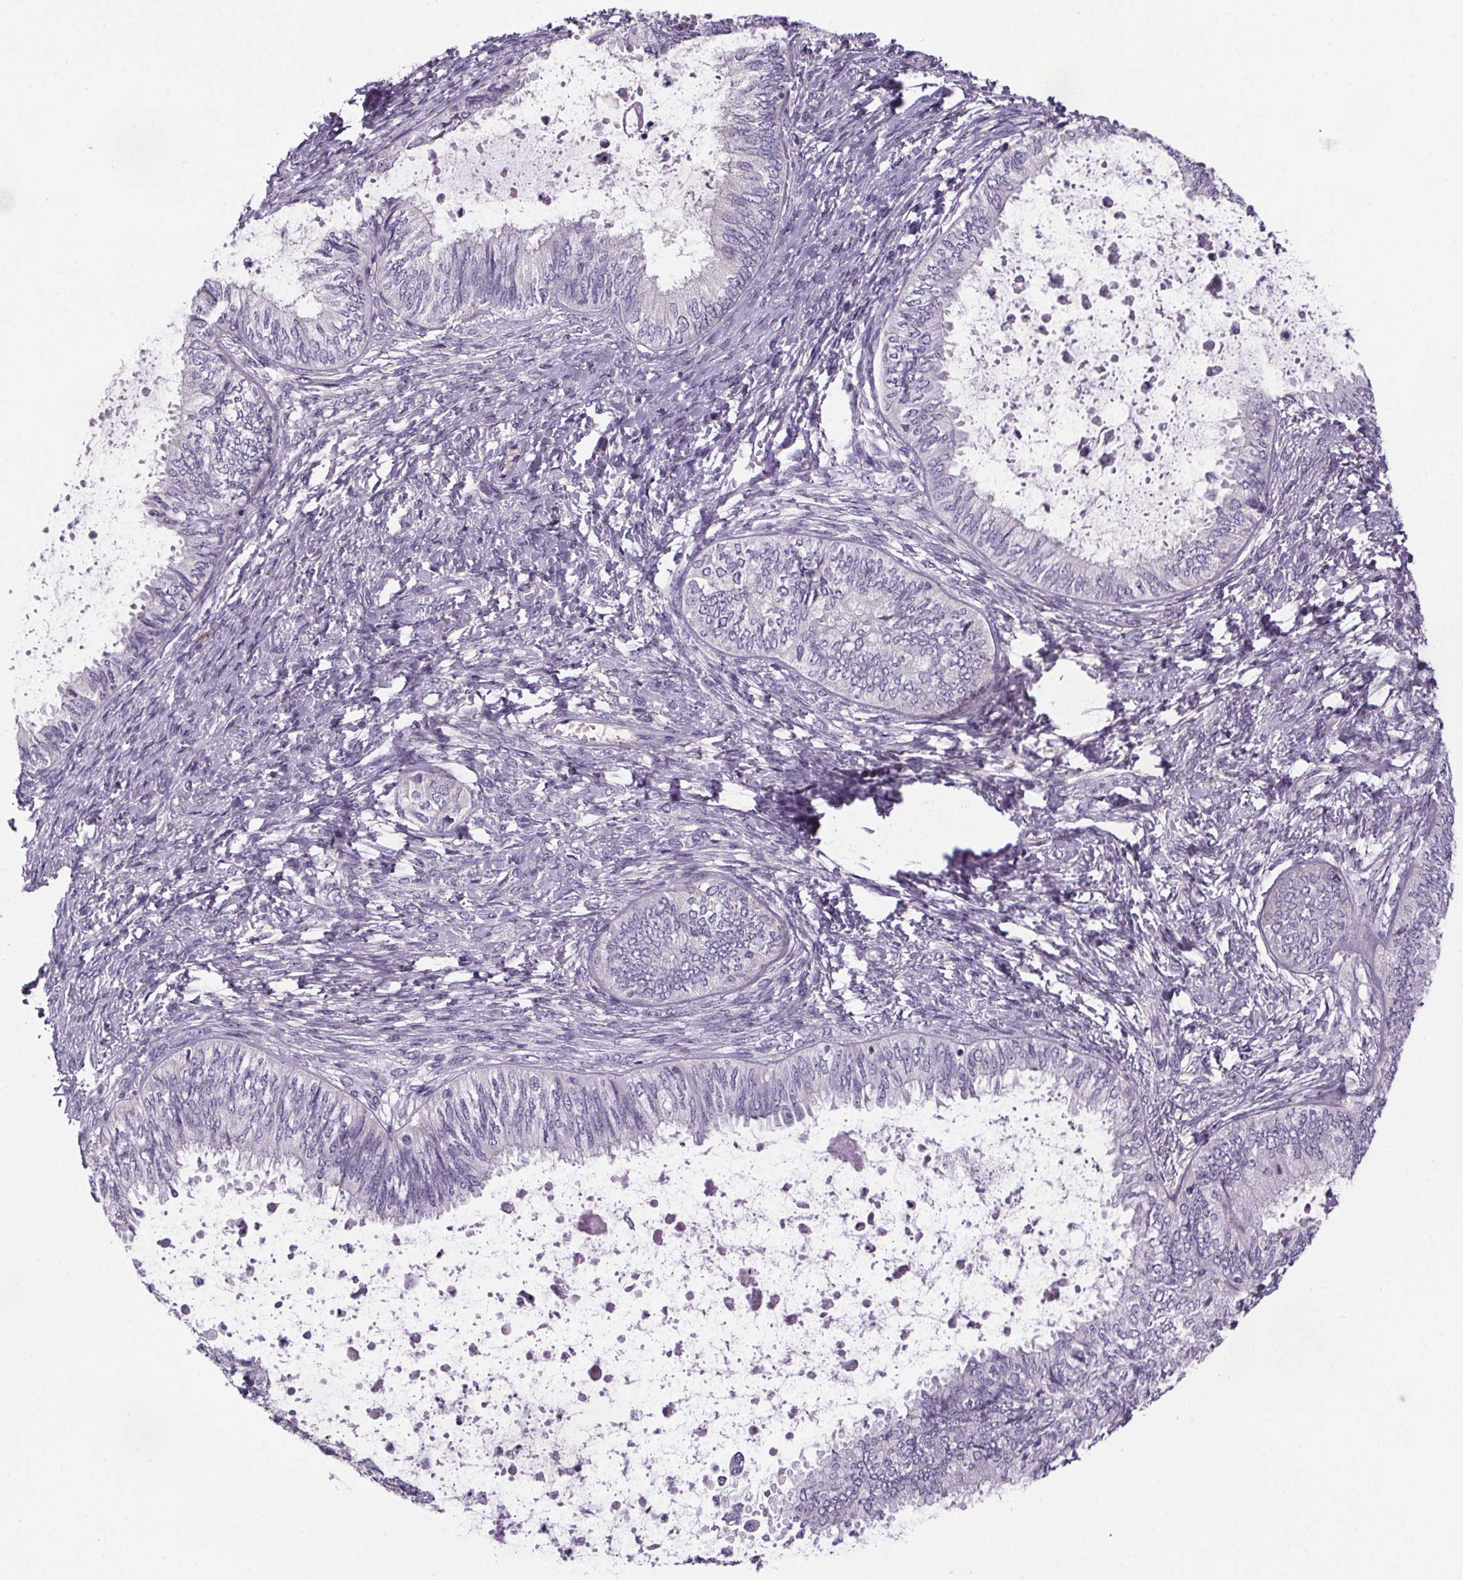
{"staining": {"intensity": "negative", "quantity": "none", "location": "none"}, "tissue": "ovarian cancer", "cell_type": "Tumor cells", "image_type": "cancer", "snomed": [{"axis": "morphology", "description": "Carcinoma, endometroid"}, {"axis": "topography", "description": "Ovary"}], "caption": "The photomicrograph reveals no significant staining in tumor cells of ovarian endometroid carcinoma. (DAB (3,3'-diaminobenzidine) immunohistochemistry visualized using brightfield microscopy, high magnification).", "gene": "CUBN", "patient": {"sex": "female", "age": 70}}